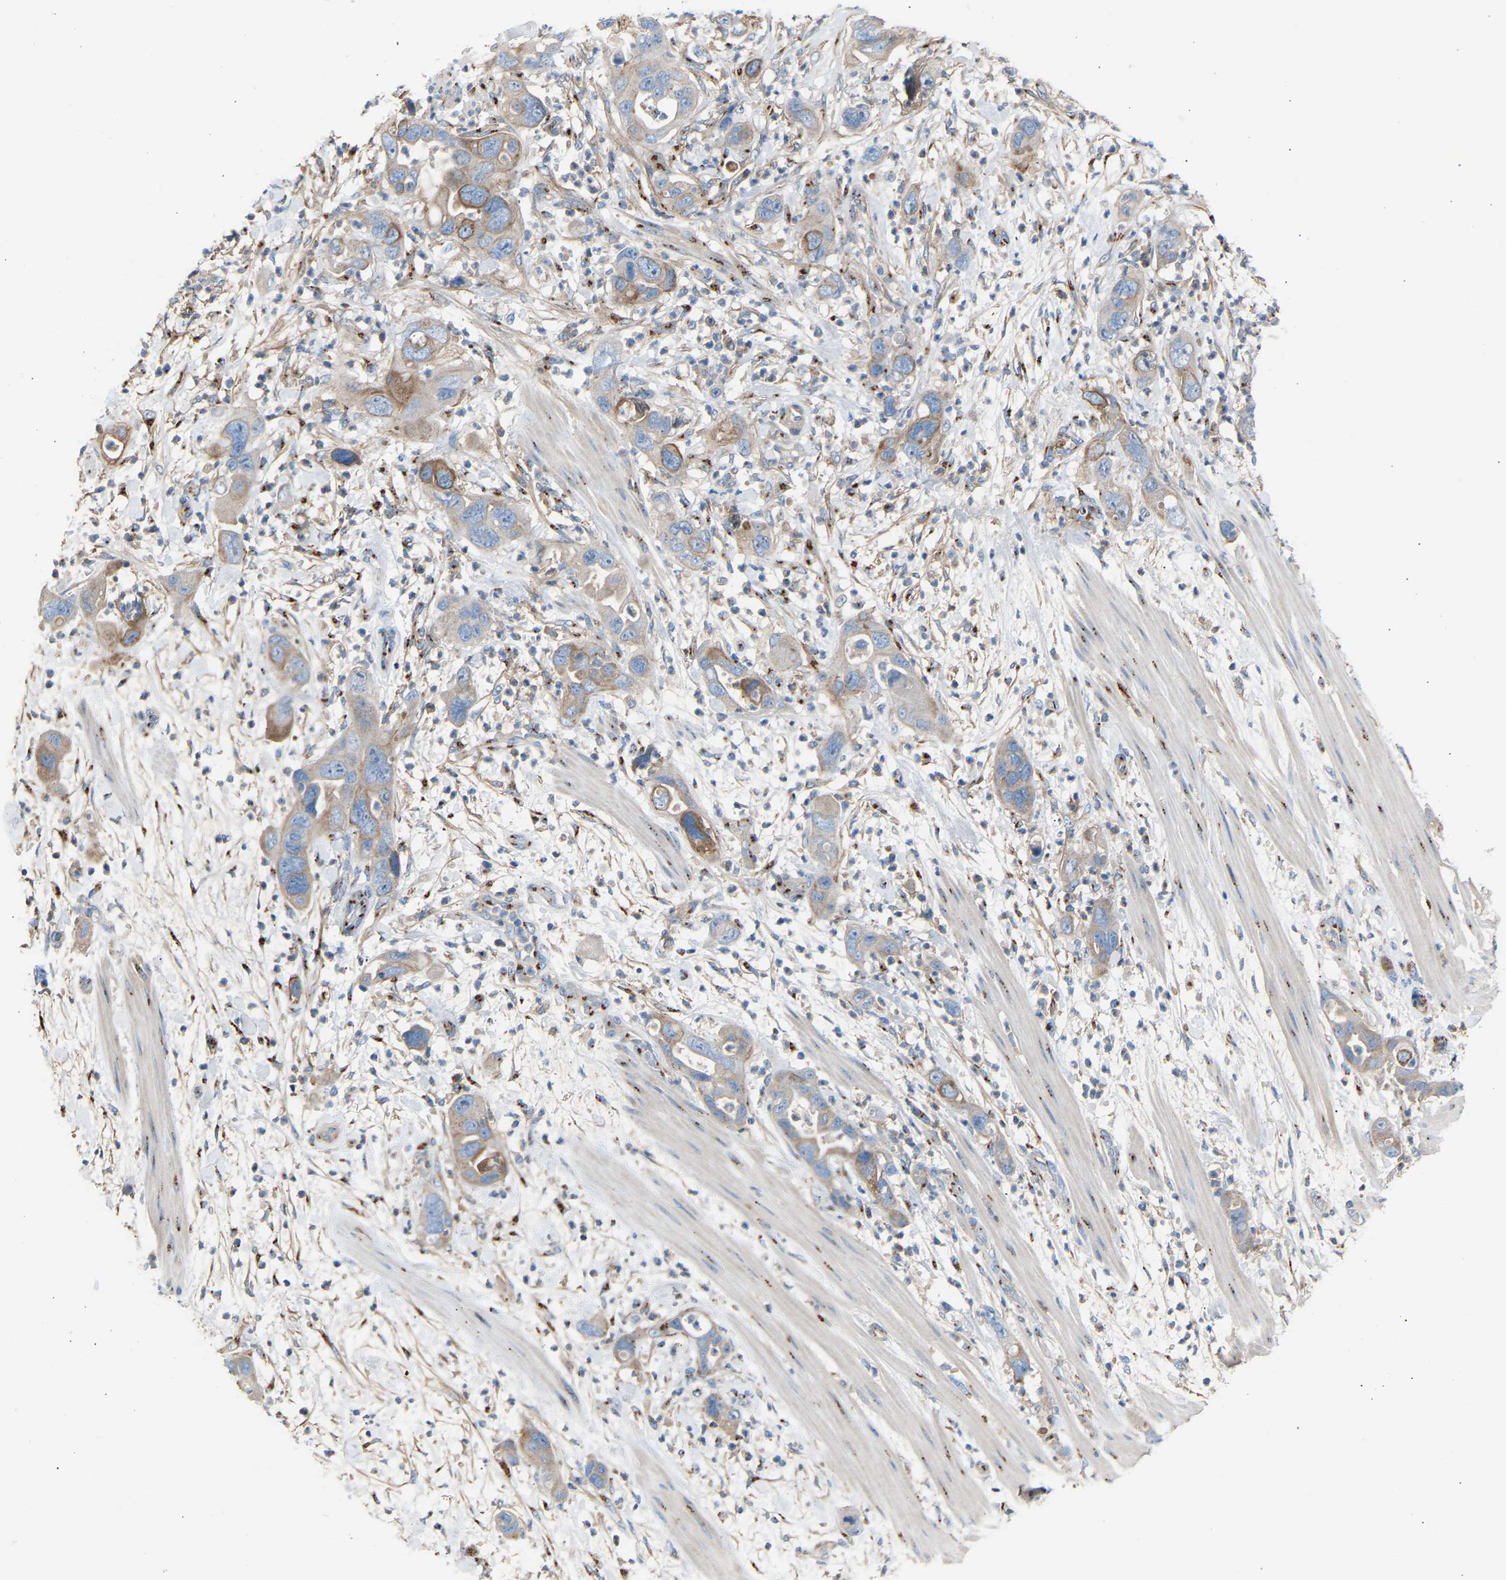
{"staining": {"intensity": "moderate", "quantity": "25%-75%", "location": "cytoplasmic/membranous"}, "tissue": "pancreatic cancer", "cell_type": "Tumor cells", "image_type": "cancer", "snomed": [{"axis": "morphology", "description": "Adenocarcinoma, NOS"}, {"axis": "topography", "description": "Pancreas"}], "caption": "Human adenocarcinoma (pancreatic) stained for a protein (brown) displays moderate cytoplasmic/membranous positive positivity in approximately 25%-75% of tumor cells.", "gene": "CYREN", "patient": {"sex": "female", "age": 71}}